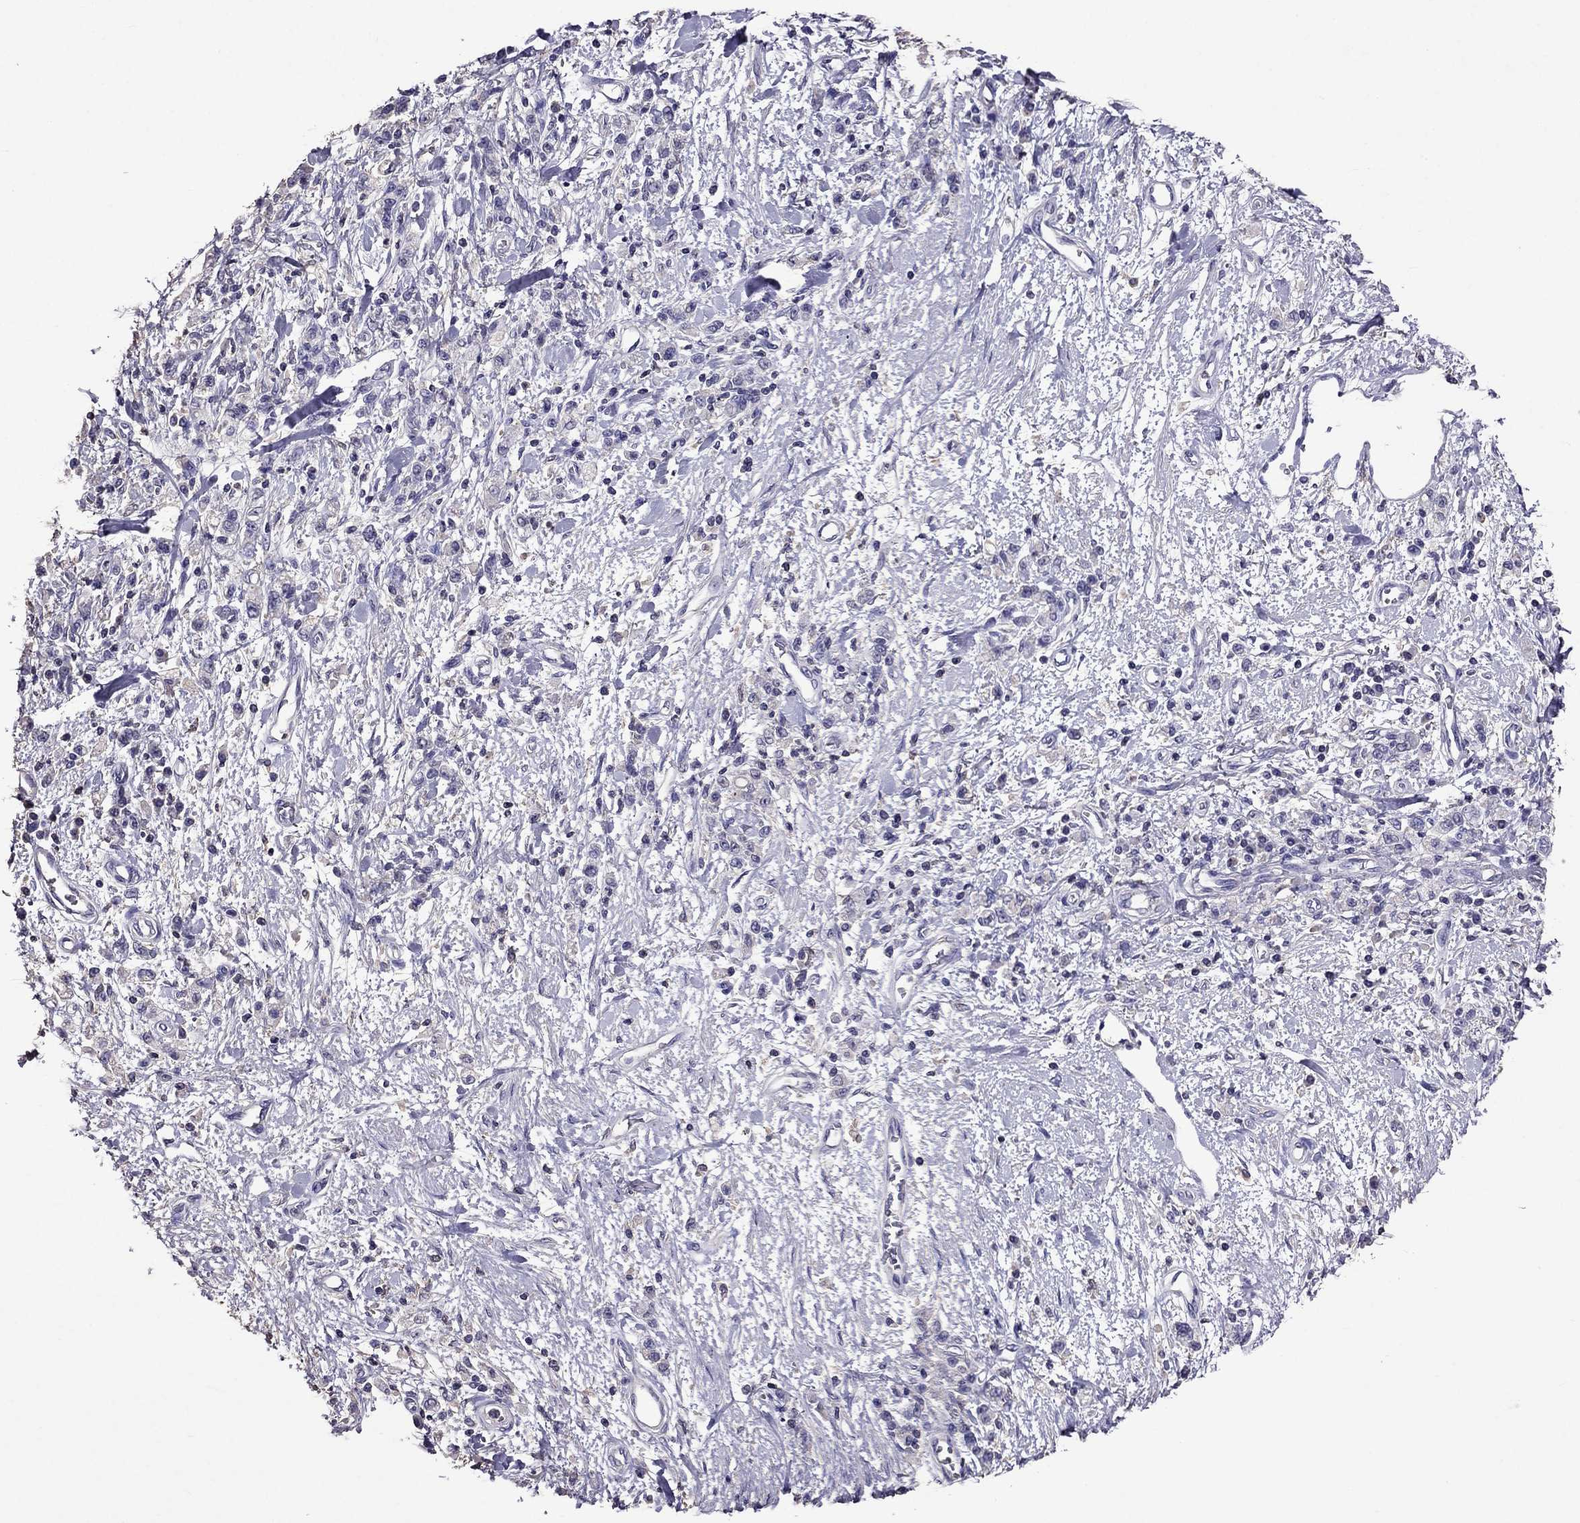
{"staining": {"intensity": "negative", "quantity": "none", "location": "none"}, "tissue": "stomach cancer", "cell_type": "Tumor cells", "image_type": "cancer", "snomed": [{"axis": "morphology", "description": "Adenocarcinoma, NOS"}, {"axis": "topography", "description": "Stomach"}], "caption": "Tumor cells show no significant positivity in stomach cancer (adenocarcinoma). (DAB immunohistochemistry with hematoxylin counter stain).", "gene": "NKX3-1", "patient": {"sex": "male", "age": 77}}